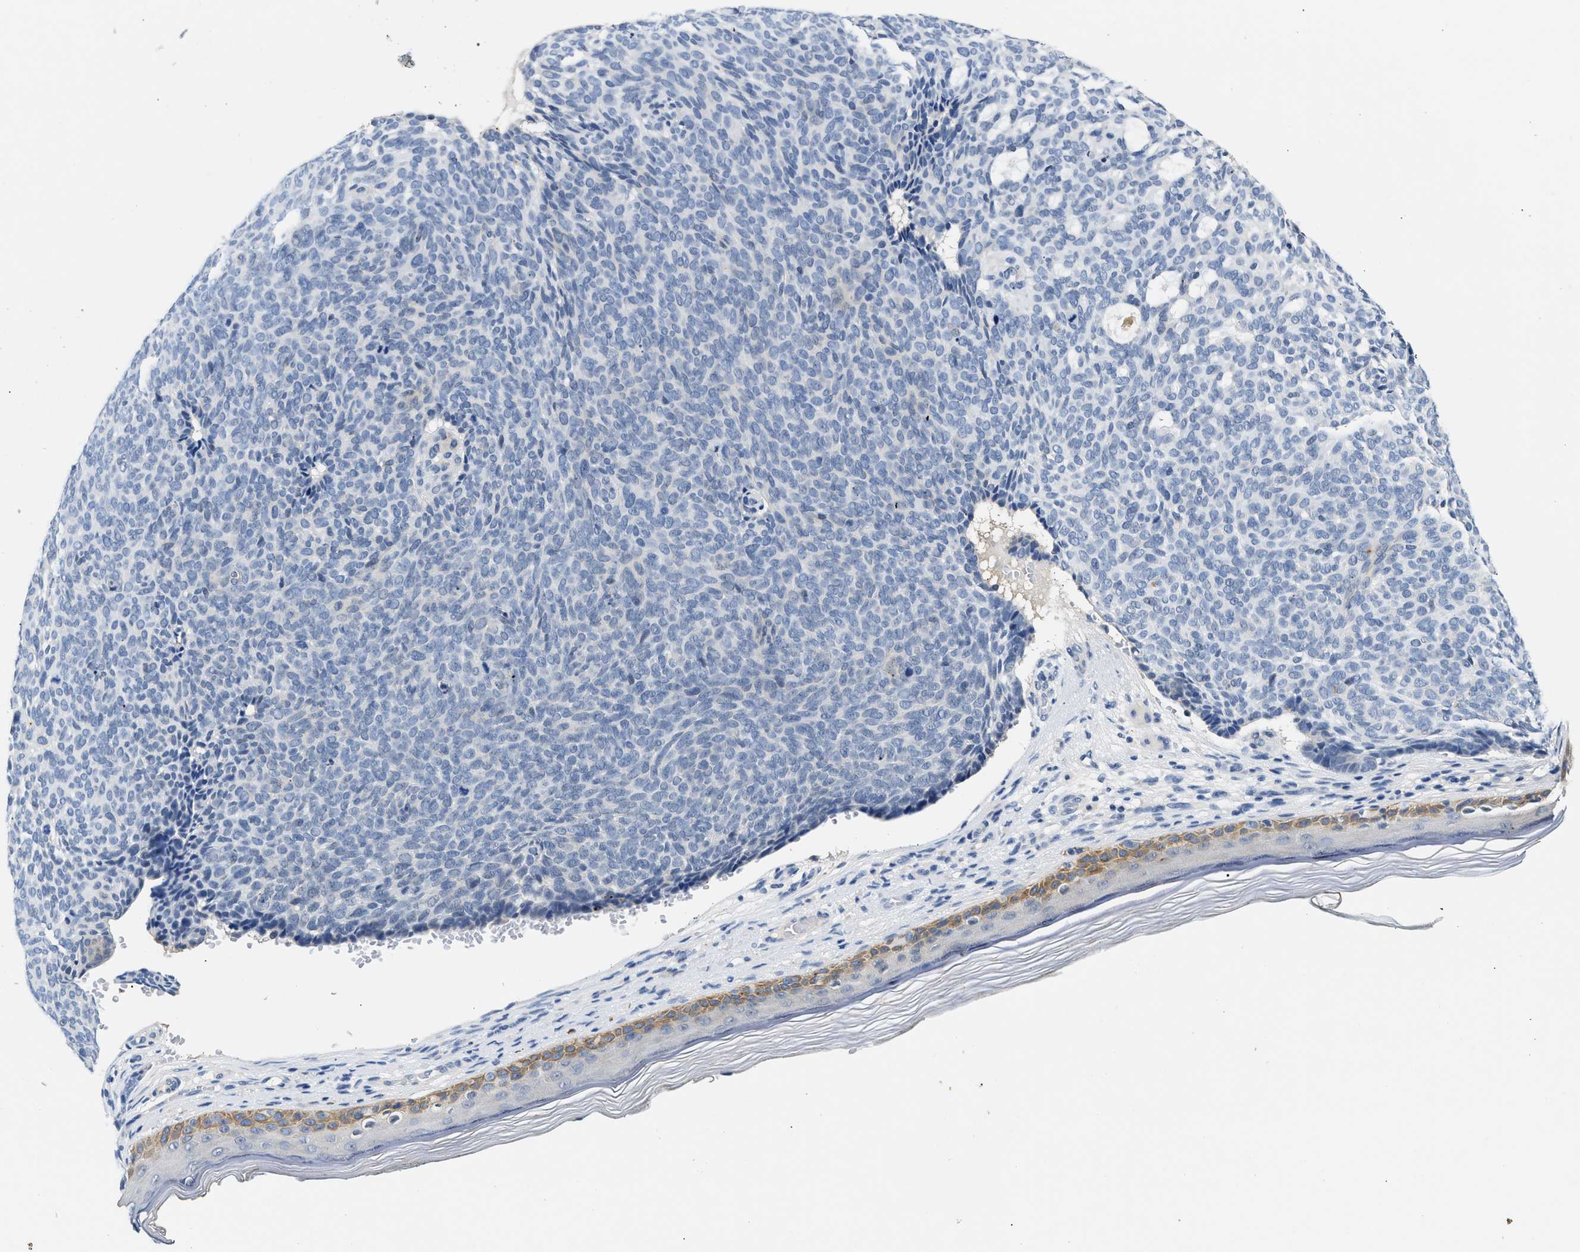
{"staining": {"intensity": "negative", "quantity": "none", "location": "none"}, "tissue": "skin cancer", "cell_type": "Tumor cells", "image_type": "cancer", "snomed": [{"axis": "morphology", "description": "Basal cell carcinoma"}, {"axis": "topography", "description": "Skin"}], "caption": "Immunohistochemistry histopathology image of neoplastic tissue: human skin cancer (basal cell carcinoma) stained with DAB shows no significant protein staining in tumor cells.", "gene": "MED22", "patient": {"sex": "male", "age": 61}}